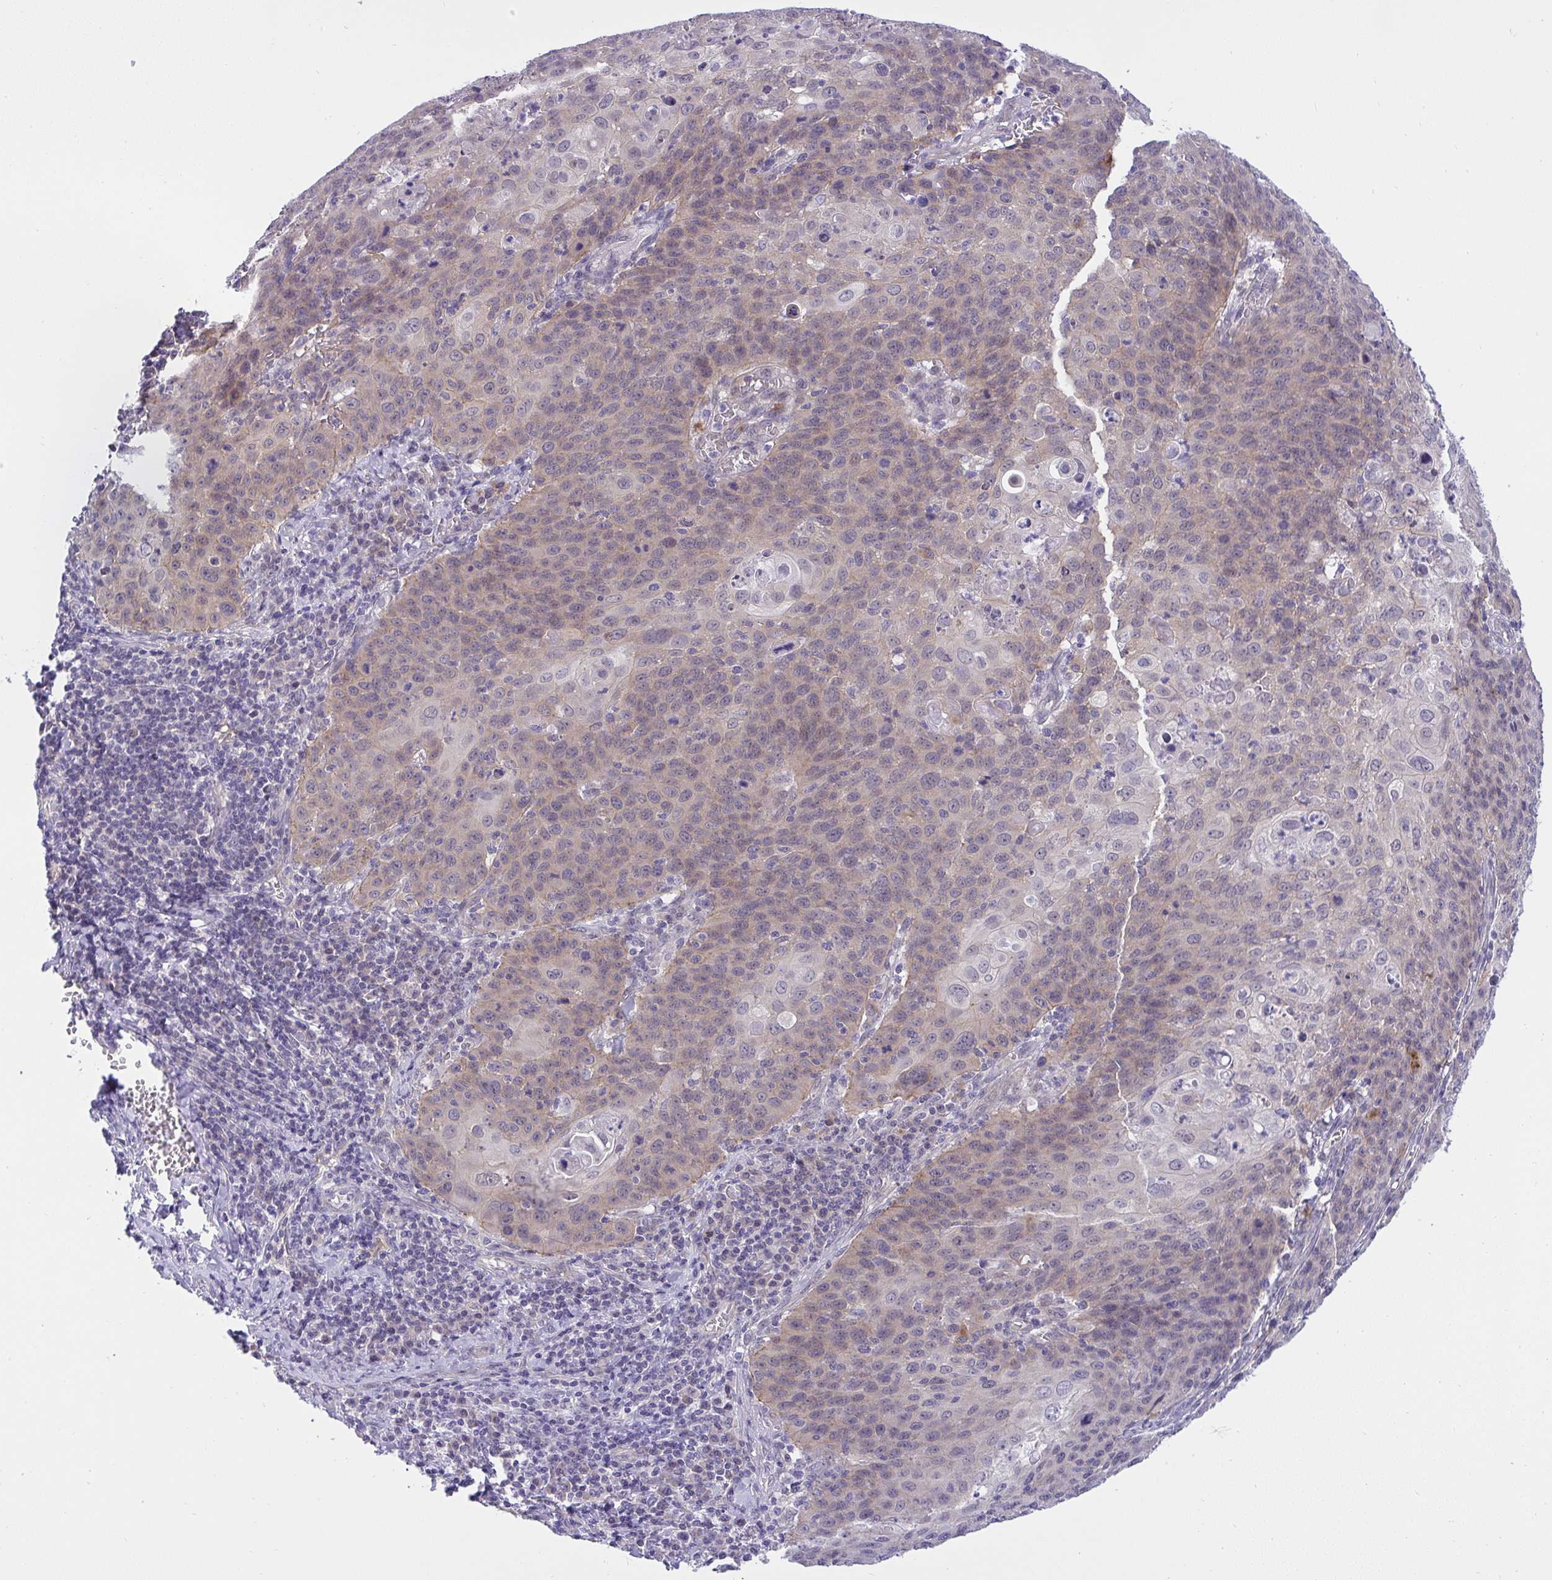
{"staining": {"intensity": "weak", "quantity": "<25%", "location": "cytoplasmic/membranous"}, "tissue": "cervical cancer", "cell_type": "Tumor cells", "image_type": "cancer", "snomed": [{"axis": "morphology", "description": "Squamous cell carcinoma, NOS"}, {"axis": "topography", "description": "Cervix"}], "caption": "Immunohistochemical staining of human cervical squamous cell carcinoma demonstrates no significant positivity in tumor cells. (IHC, brightfield microscopy, high magnification).", "gene": "HOXD12", "patient": {"sex": "female", "age": 65}}